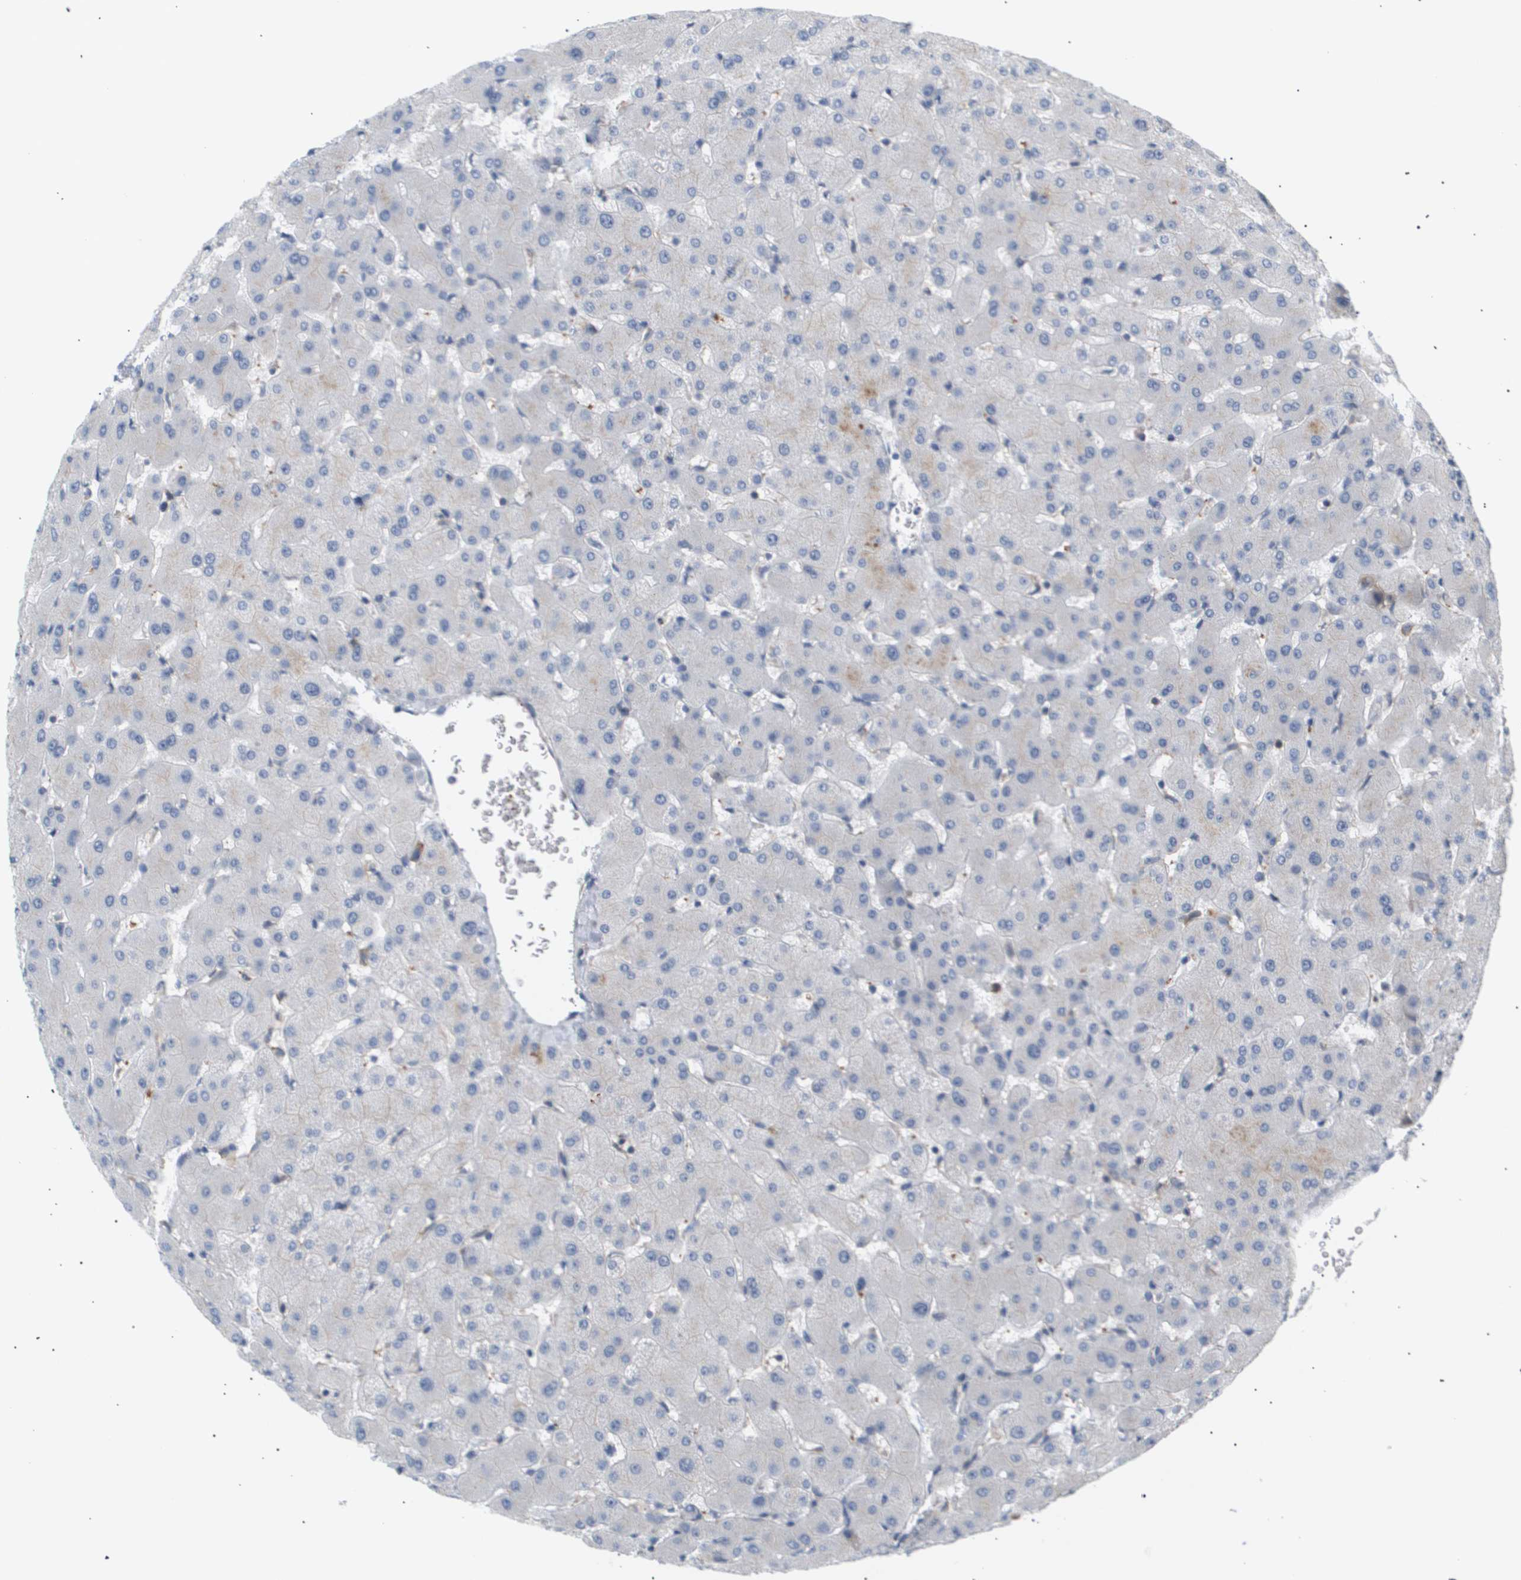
{"staining": {"intensity": "negative", "quantity": "none", "location": "none"}, "tissue": "liver", "cell_type": "Cholangiocytes", "image_type": "normal", "snomed": [{"axis": "morphology", "description": "Normal tissue, NOS"}, {"axis": "topography", "description": "Liver"}], "caption": "Image shows no significant protein expression in cholangiocytes of unremarkable liver. The staining was performed using DAB (3,3'-diaminobenzidine) to visualize the protein expression in brown, while the nuclei were stained in blue with hematoxylin (Magnification: 20x).", "gene": "CORO2B", "patient": {"sex": "female", "age": 63}}